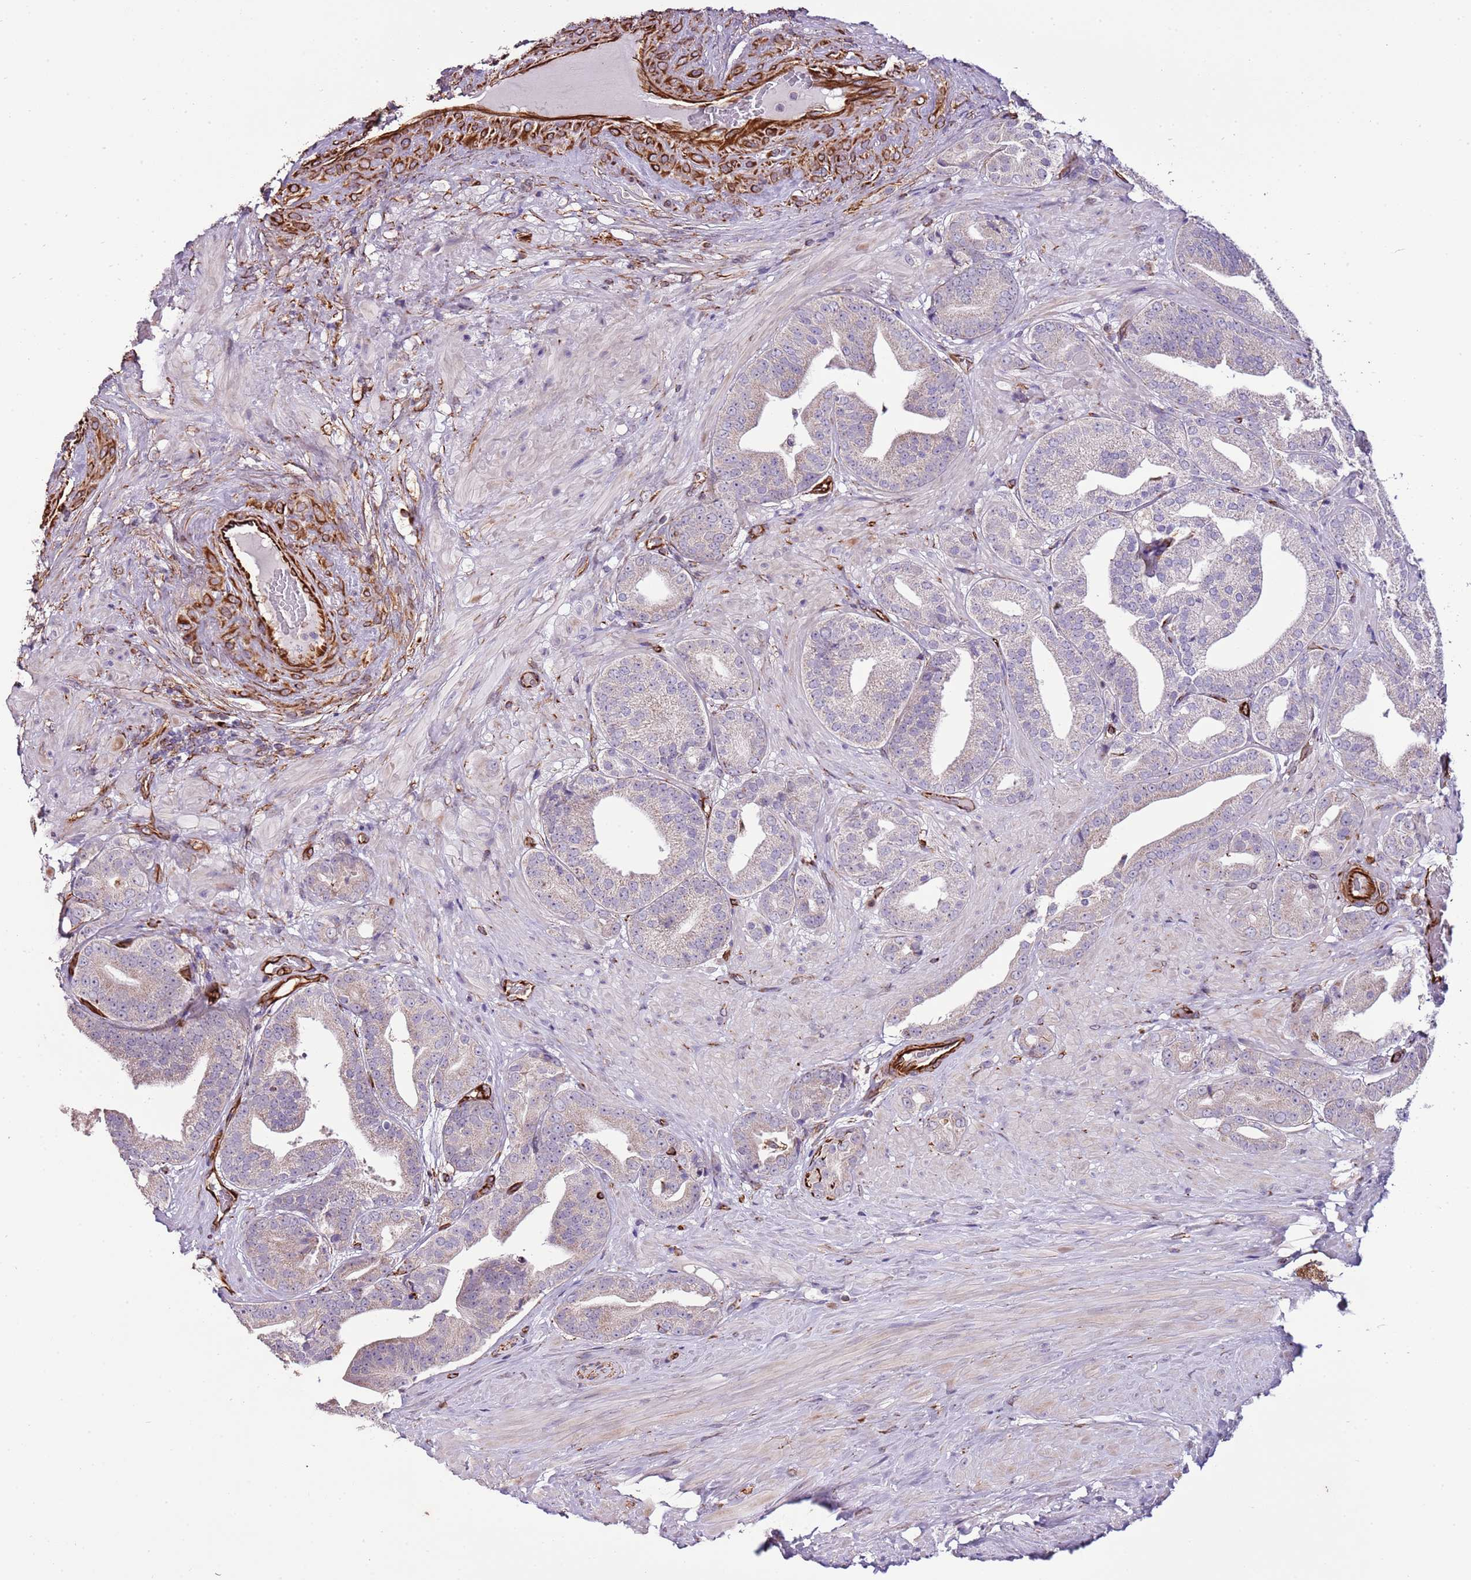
{"staining": {"intensity": "weak", "quantity": "<25%", "location": "cytoplasmic/membranous"}, "tissue": "prostate cancer", "cell_type": "Tumor cells", "image_type": "cancer", "snomed": [{"axis": "morphology", "description": "Adenocarcinoma, High grade"}, {"axis": "topography", "description": "Prostate"}], "caption": "Micrograph shows no significant protein positivity in tumor cells of prostate cancer.", "gene": "ZNF786", "patient": {"sex": "male", "age": 63}}